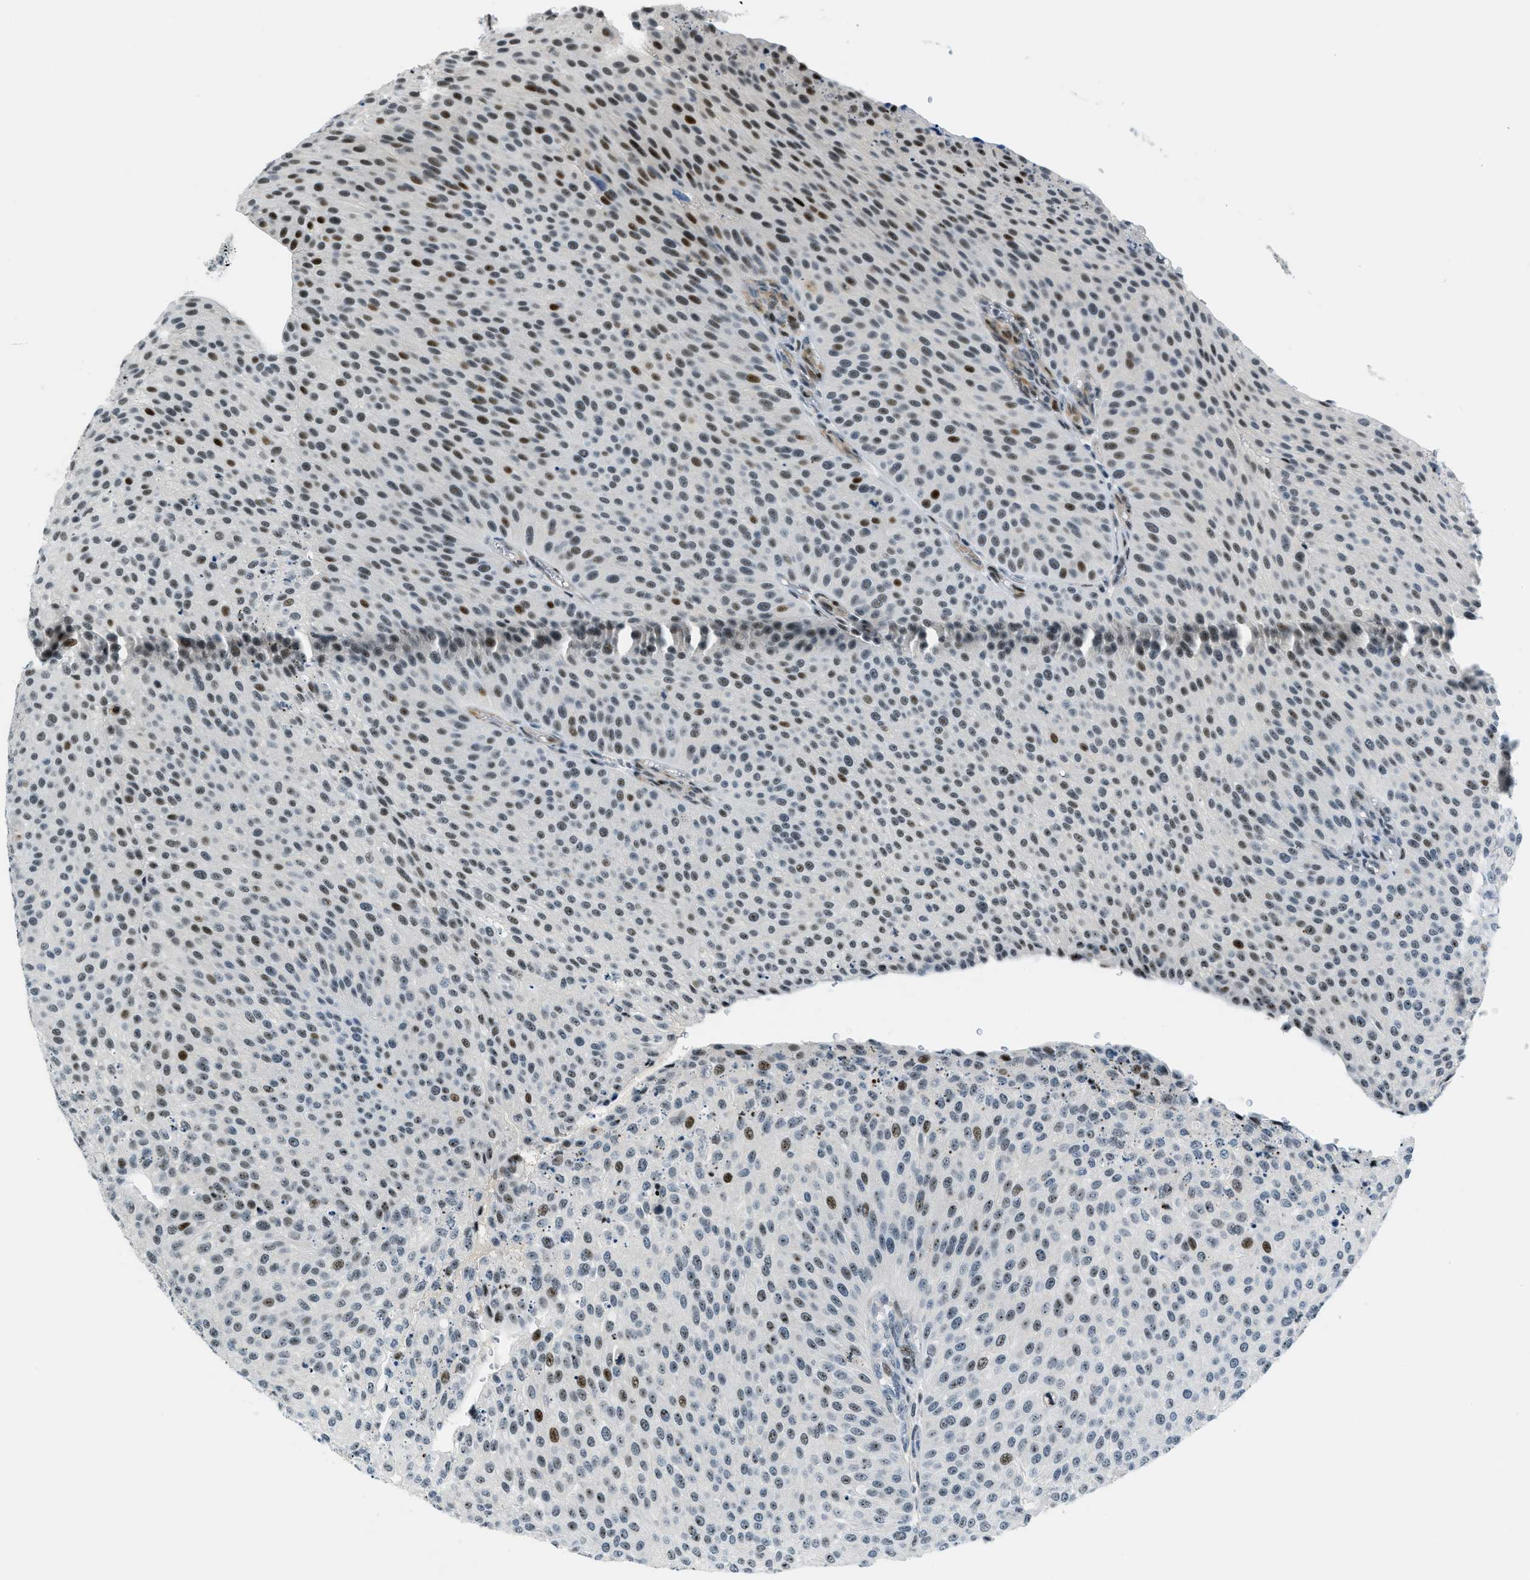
{"staining": {"intensity": "strong", "quantity": "25%-75%", "location": "nuclear"}, "tissue": "urothelial cancer", "cell_type": "Tumor cells", "image_type": "cancer", "snomed": [{"axis": "morphology", "description": "Urothelial carcinoma, Low grade"}, {"axis": "topography", "description": "Smooth muscle"}, {"axis": "topography", "description": "Urinary bladder"}], "caption": "IHC of human urothelial cancer shows high levels of strong nuclear positivity in about 25%-75% of tumor cells.", "gene": "ZDHHC23", "patient": {"sex": "male", "age": 60}}